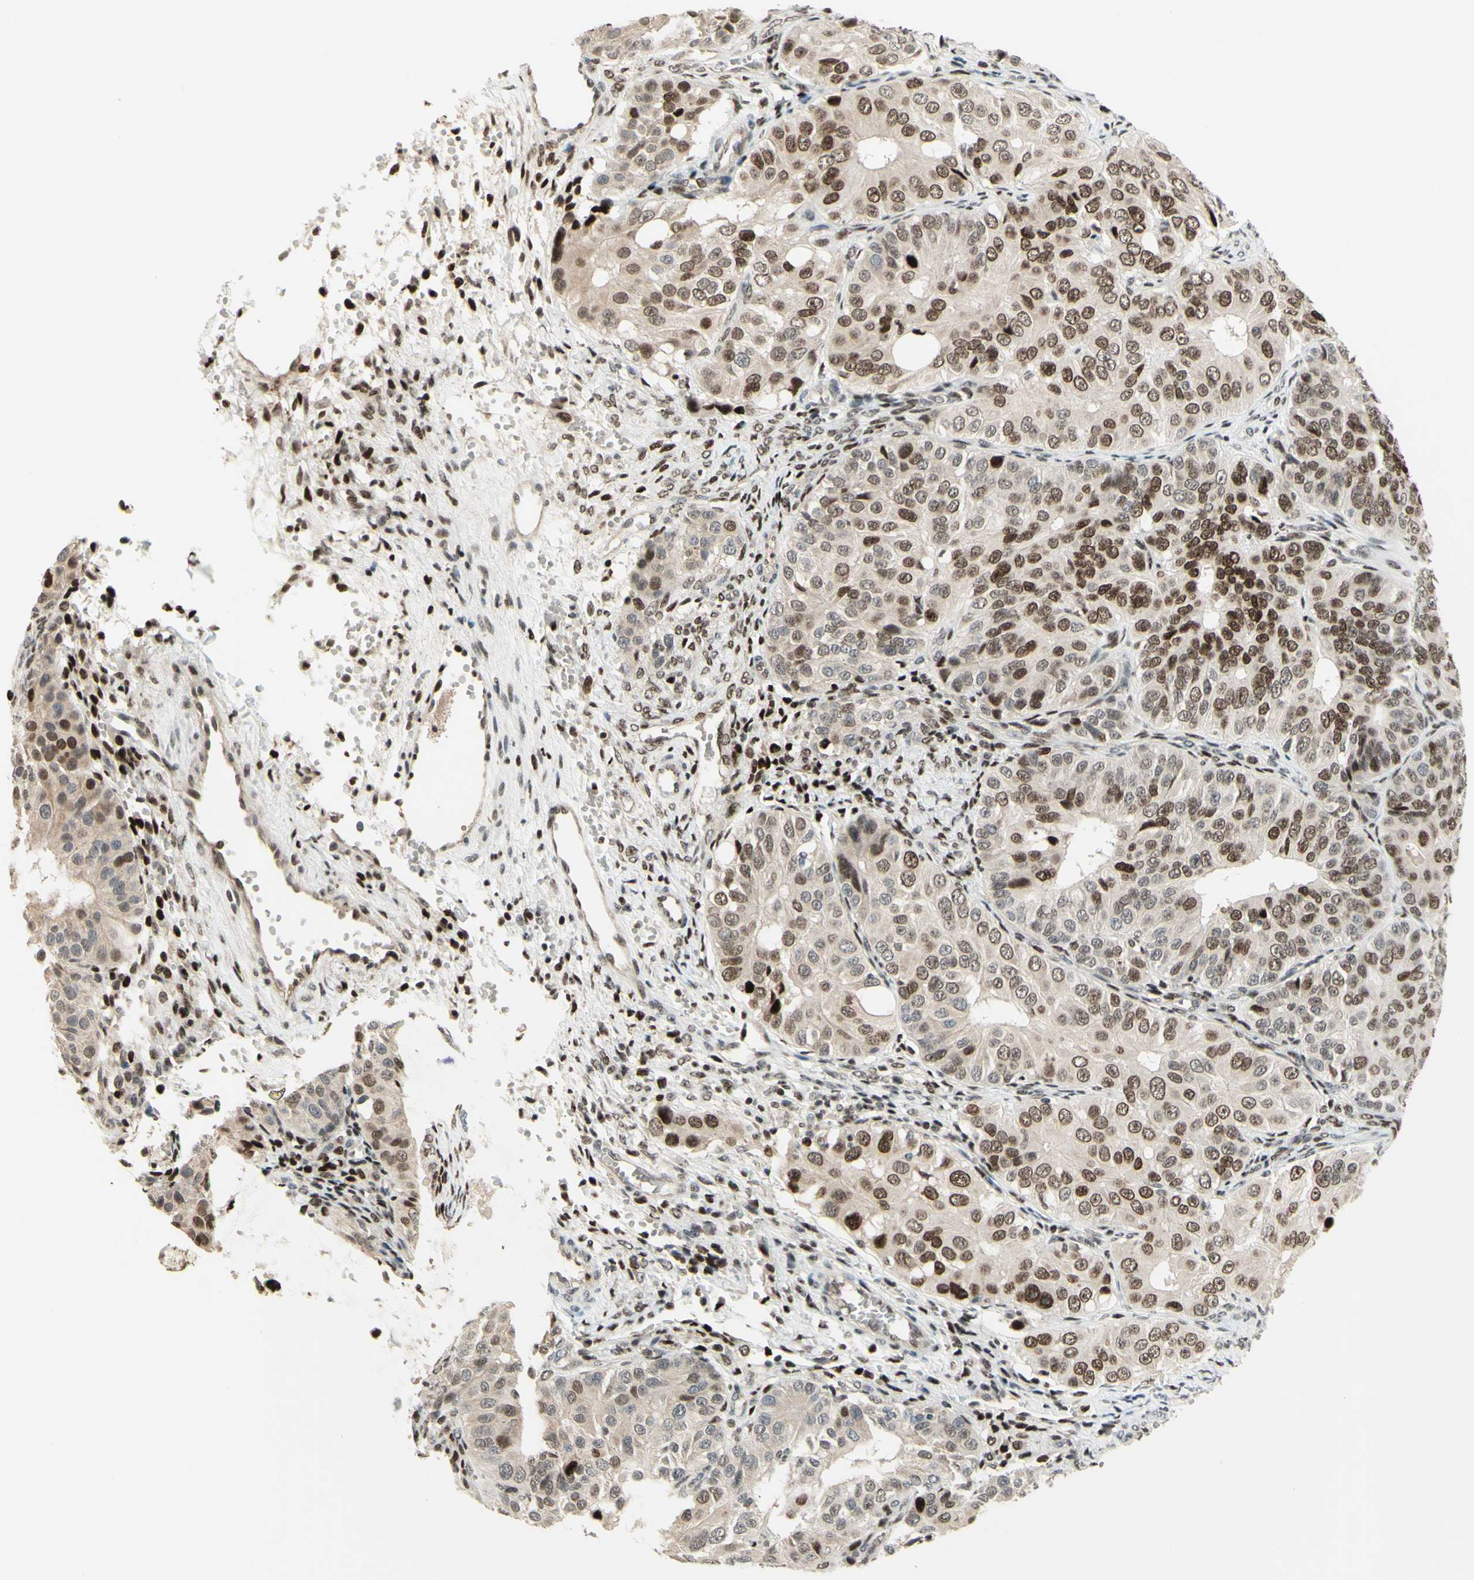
{"staining": {"intensity": "moderate", "quantity": "25%-75%", "location": "cytoplasmic/membranous,nuclear"}, "tissue": "ovarian cancer", "cell_type": "Tumor cells", "image_type": "cancer", "snomed": [{"axis": "morphology", "description": "Carcinoma, endometroid"}, {"axis": "topography", "description": "Ovary"}], "caption": "This is an image of immunohistochemistry staining of ovarian cancer (endometroid carcinoma), which shows moderate positivity in the cytoplasmic/membranous and nuclear of tumor cells.", "gene": "CDKL5", "patient": {"sex": "female", "age": 51}}